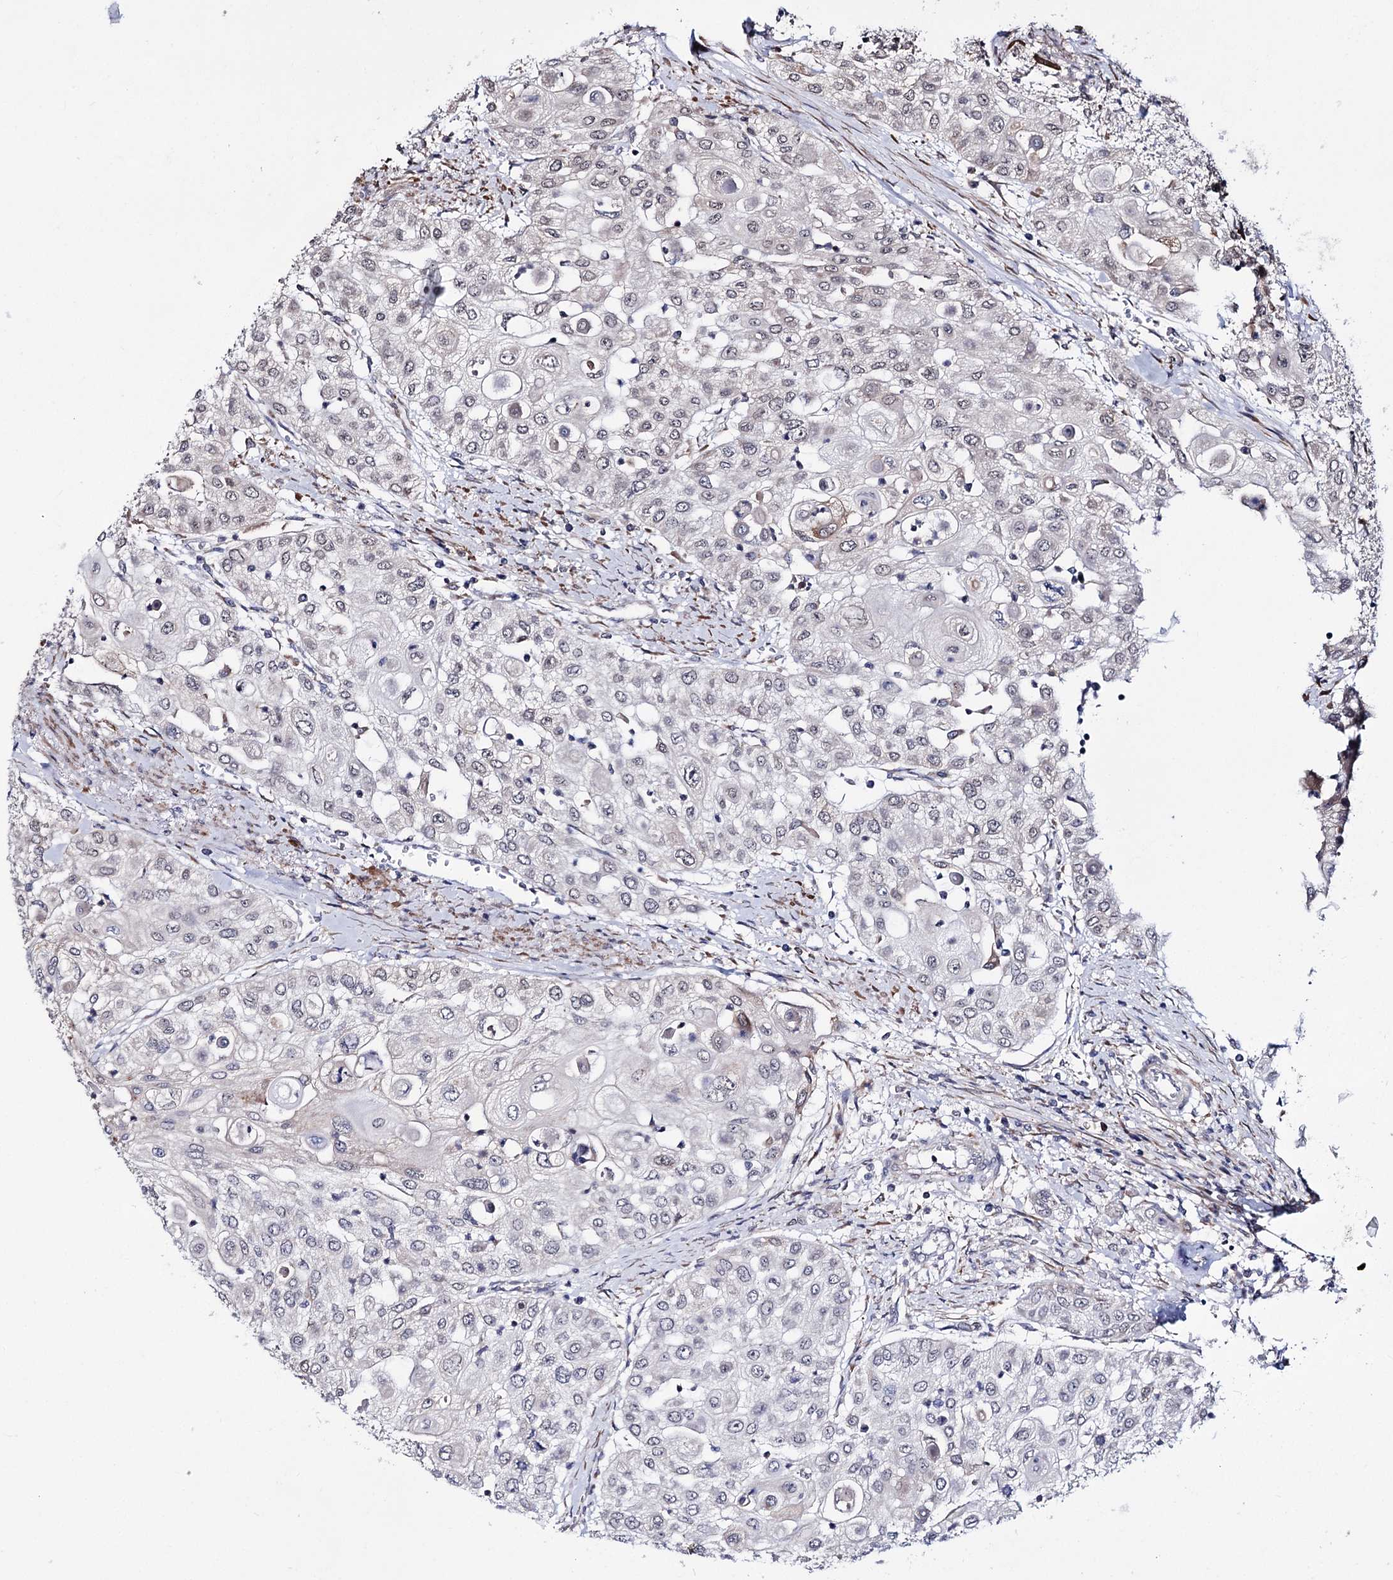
{"staining": {"intensity": "weak", "quantity": "<25%", "location": "cytoplasmic/membranous,nuclear"}, "tissue": "urothelial cancer", "cell_type": "Tumor cells", "image_type": "cancer", "snomed": [{"axis": "morphology", "description": "Urothelial carcinoma, High grade"}, {"axis": "topography", "description": "Urinary bladder"}], "caption": "Tumor cells show no significant positivity in urothelial carcinoma (high-grade).", "gene": "PPRC1", "patient": {"sex": "female", "age": 79}}